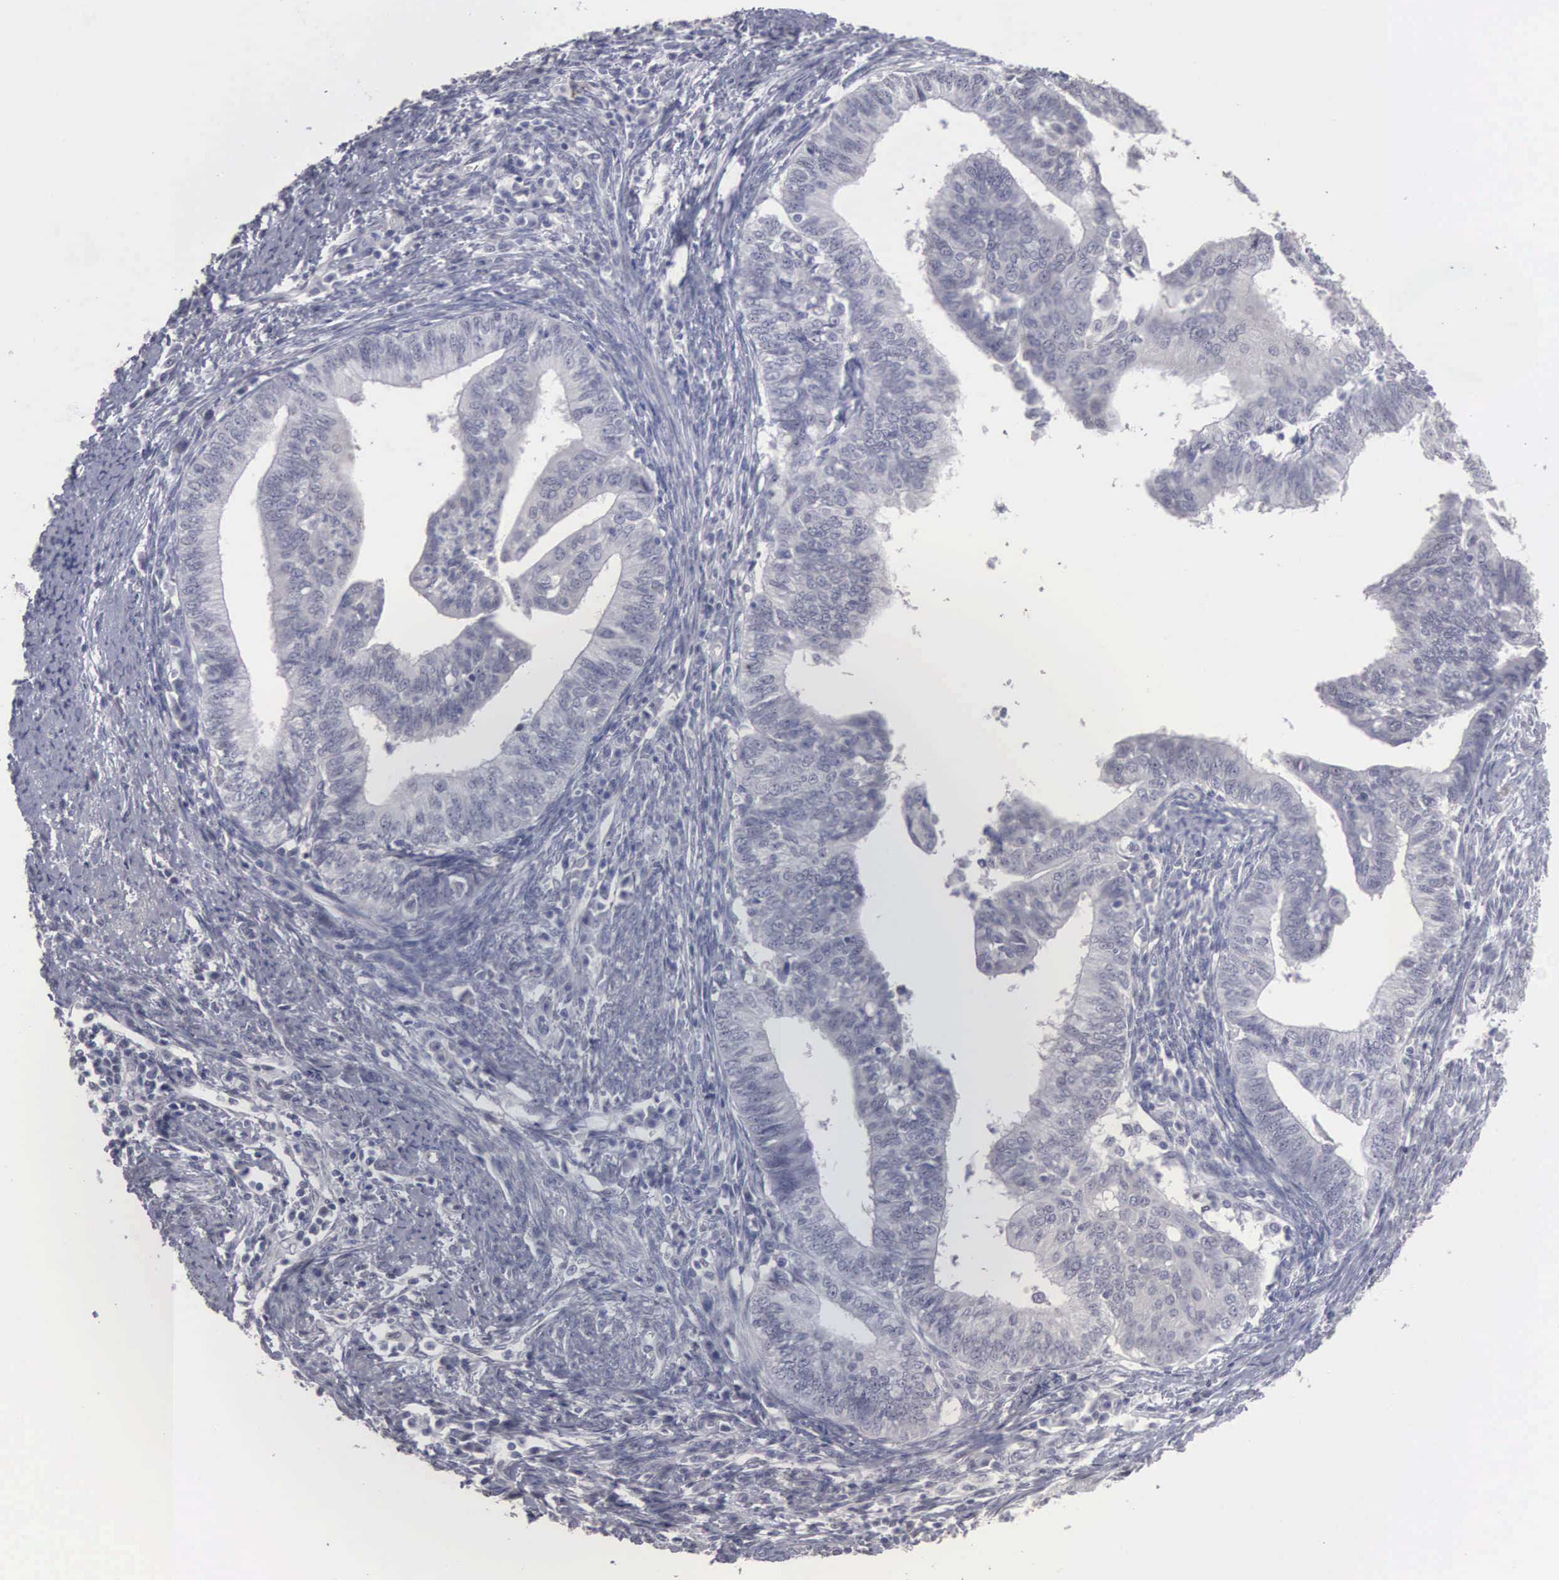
{"staining": {"intensity": "negative", "quantity": "none", "location": "none"}, "tissue": "endometrial cancer", "cell_type": "Tumor cells", "image_type": "cancer", "snomed": [{"axis": "morphology", "description": "Adenocarcinoma, NOS"}, {"axis": "topography", "description": "Endometrium"}], "caption": "The image displays no significant expression in tumor cells of endometrial cancer (adenocarcinoma).", "gene": "UPB1", "patient": {"sex": "female", "age": 66}}